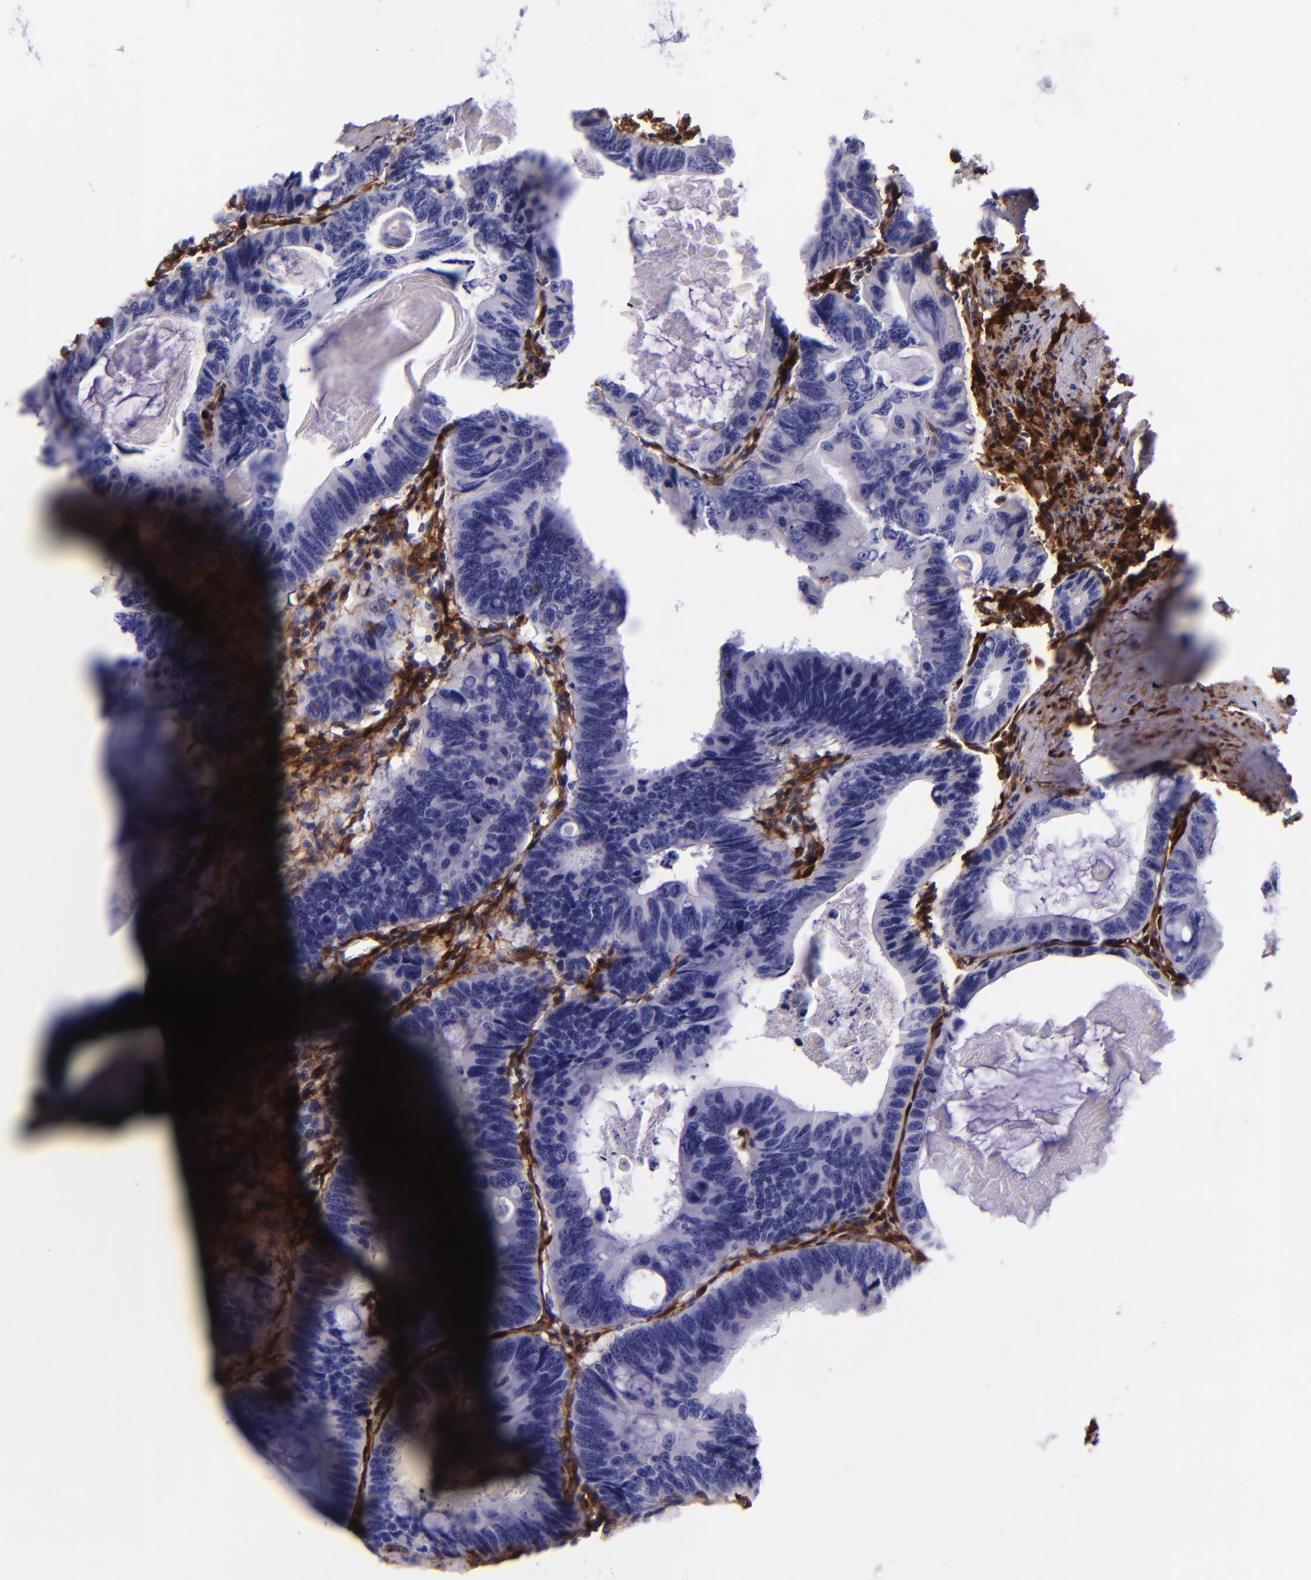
{"staining": {"intensity": "negative", "quantity": "none", "location": "none"}, "tissue": "colorectal cancer", "cell_type": "Tumor cells", "image_type": "cancer", "snomed": [{"axis": "morphology", "description": "Adenocarcinoma, NOS"}, {"axis": "topography", "description": "Colon"}], "caption": "This image is of colorectal cancer stained with IHC to label a protein in brown with the nuclei are counter-stained blue. There is no staining in tumor cells.", "gene": "LGALS1", "patient": {"sex": "female", "age": 55}}